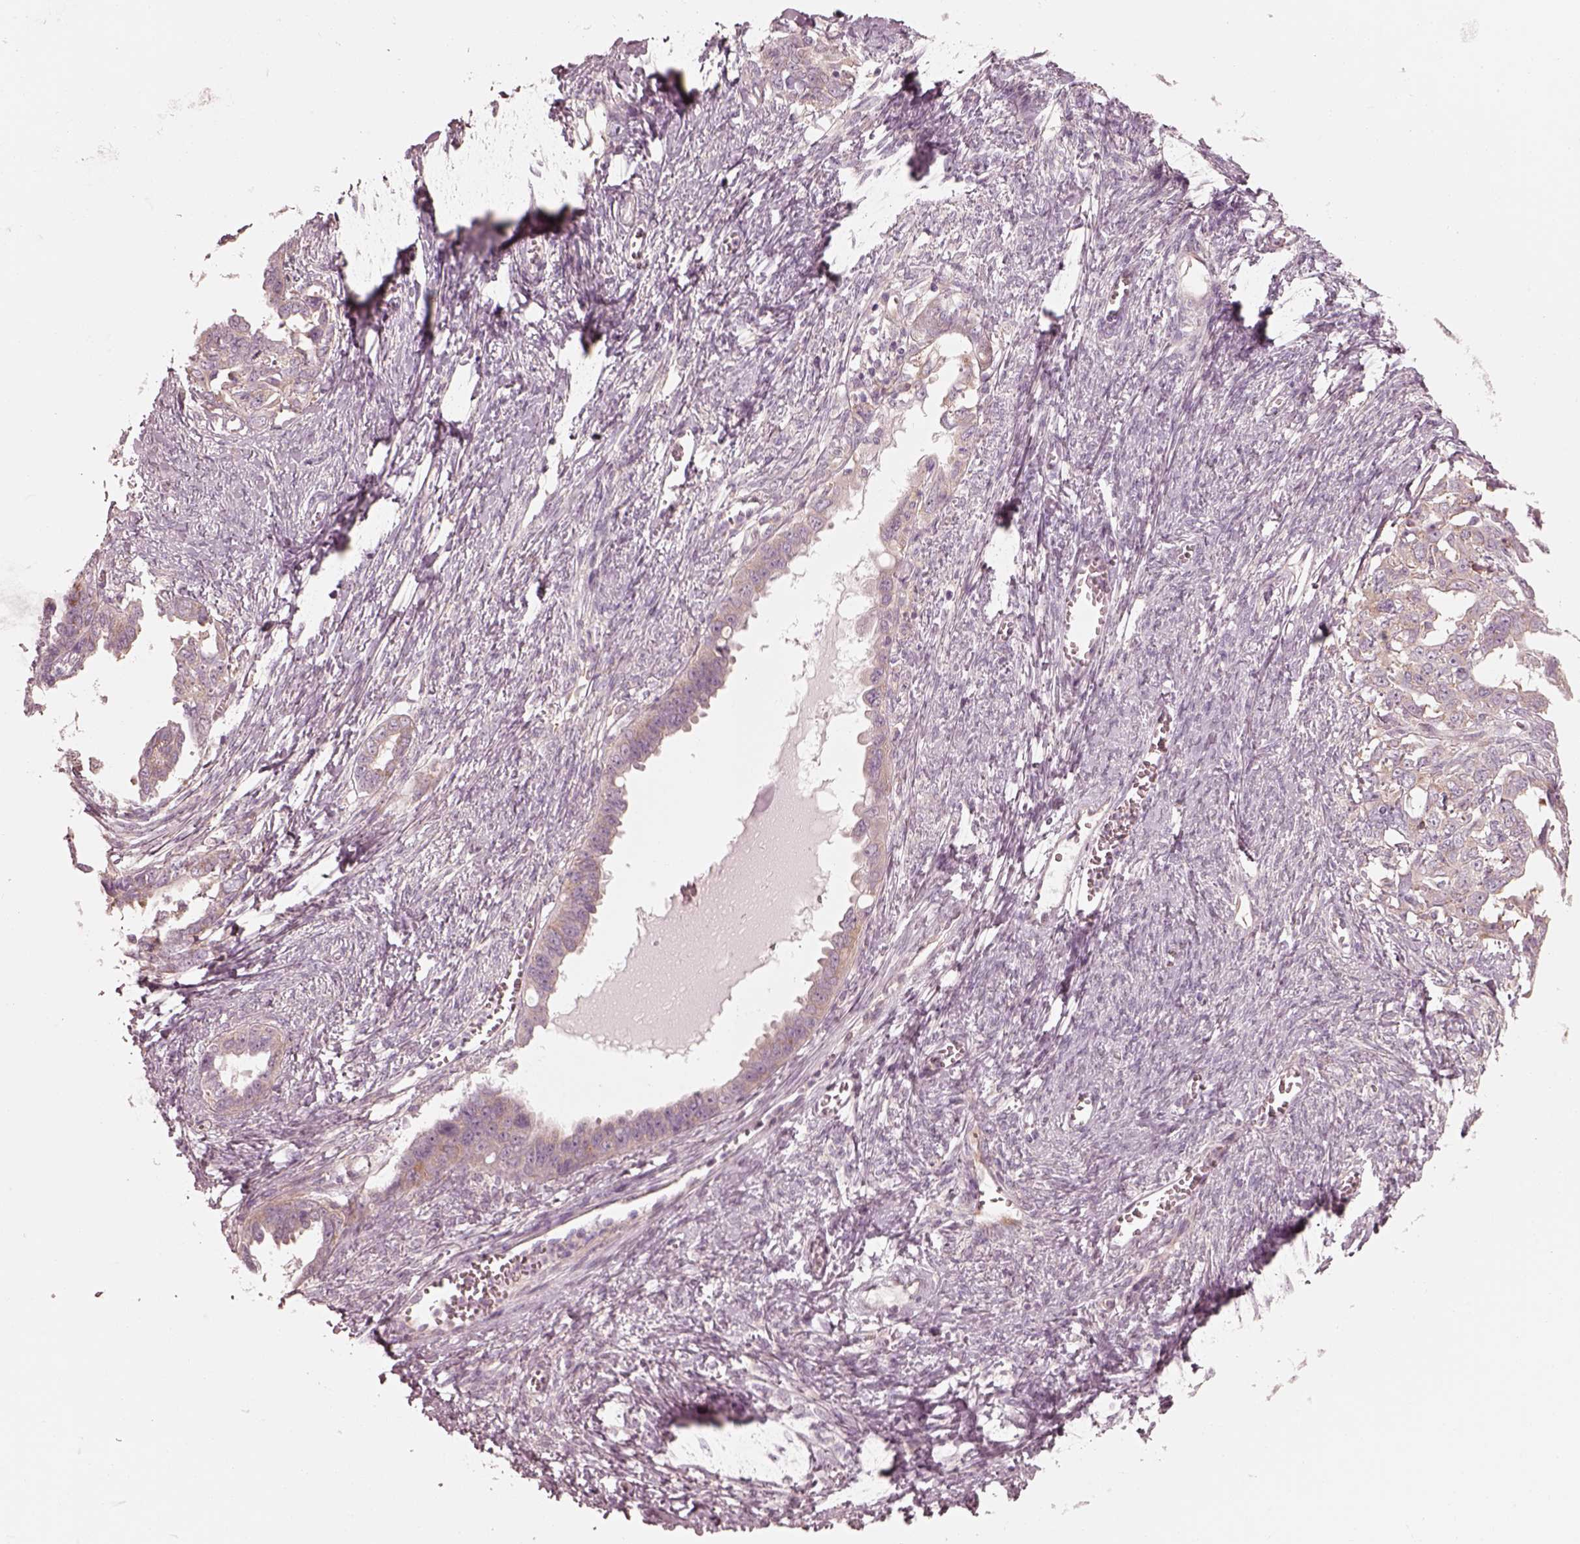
{"staining": {"intensity": "negative", "quantity": "none", "location": "none"}, "tissue": "ovarian cancer", "cell_type": "Tumor cells", "image_type": "cancer", "snomed": [{"axis": "morphology", "description": "Cystadenocarcinoma, serous, NOS"}, {"axis": "topography", "description": "Ovary"}], "caption": "DAB (3,3'-diaminobenzidine) immunohistochemical staining of human ovarian serous cystadenocarcinoma demonstrates no significant positivity in tumor cells.", "gene": "RAB3C", "patient": {"sex": "female", "age": 69}}